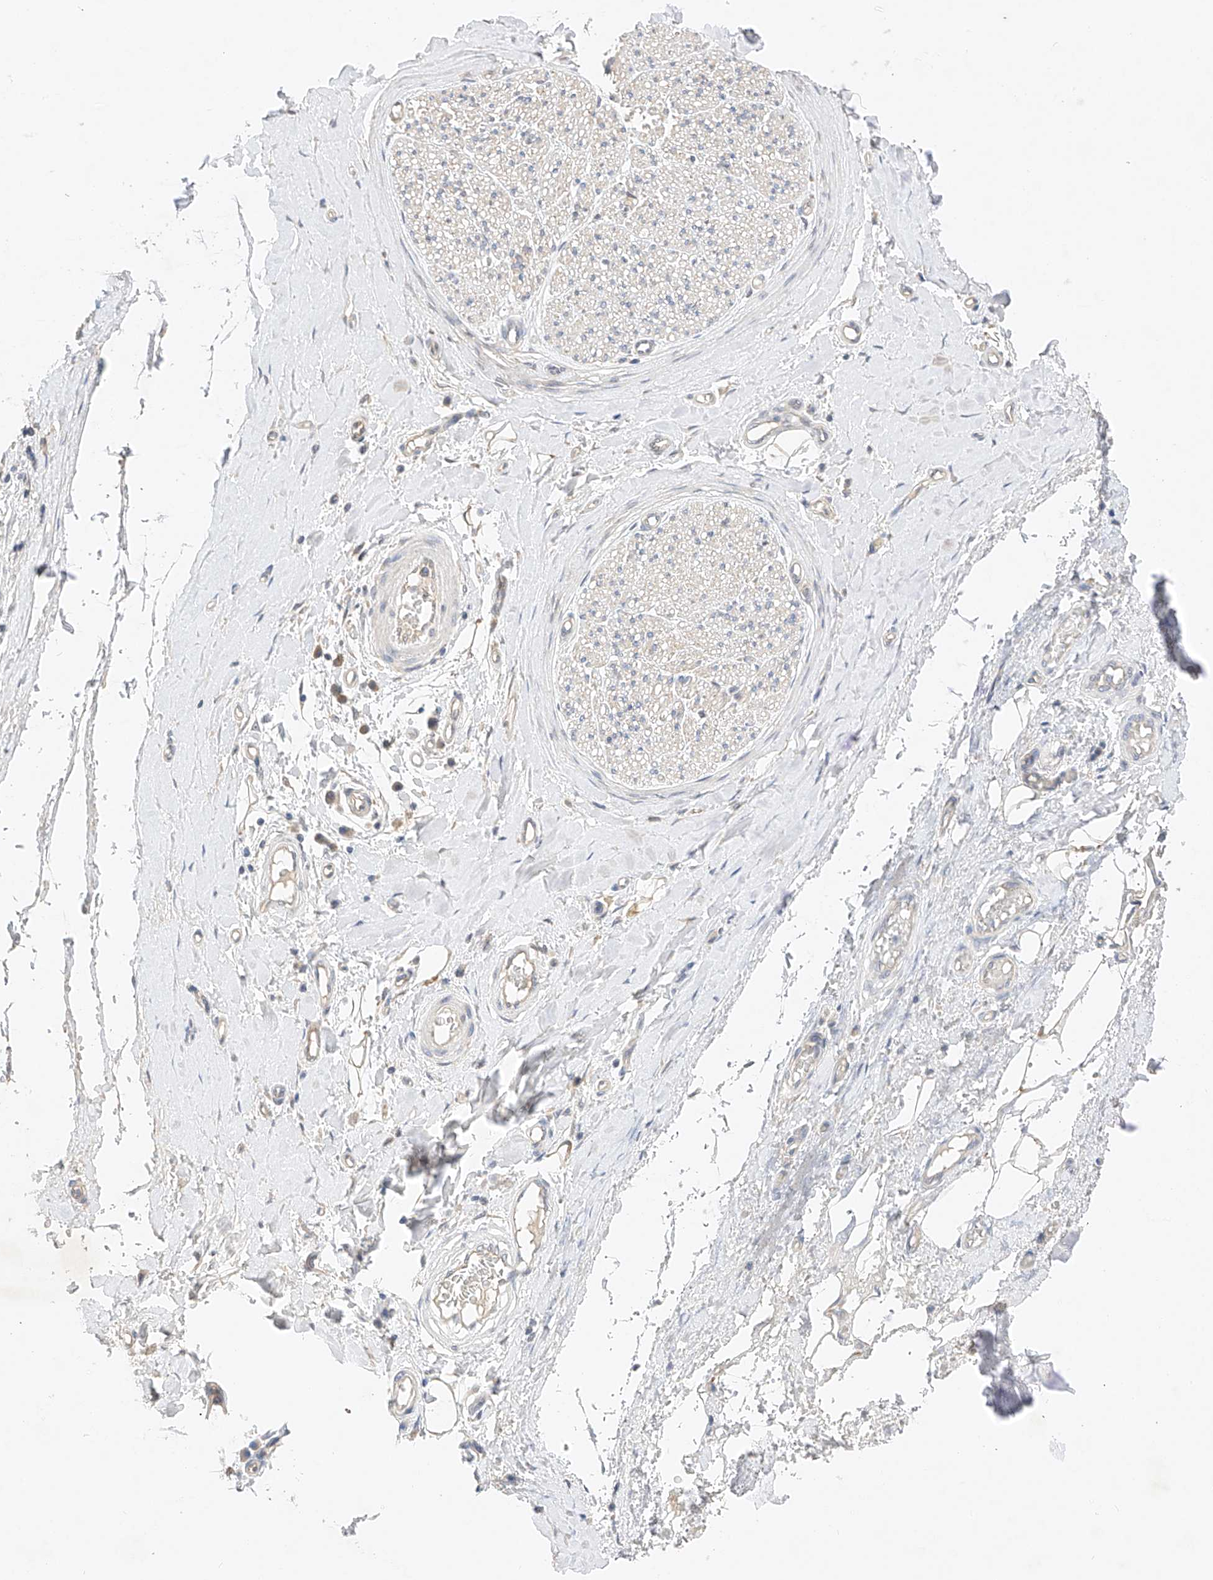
{"staining": {"intensity": "weak", "quantity": ">75%", "location": "cytoplasmic/membranous"}, "tissue": "adipose tissue", "cell_type": "Adipocytes", "image_type": "normal", "snomed": [{"axis": "morphology", "description": "Normal tissue, NOS"}, {"axis": "morphology", "description": "Adenocarcinoma, NOS"}, {"axis": "topography", "description": "Esophagus"}, {"axis": "topography", "description": "Stomach, upper"}, {"axis": "topography", "description": "Peripheral nerve tissue"}], "caption": "An image showing weak cytoplasmic/membranous staining in approximately >75% of adipocytes in benign adipose tissue, as visualized by brown immunohistochemical staining.", "gene": "IL22RA2", "patient": {"sex": "male", "age": 62}}